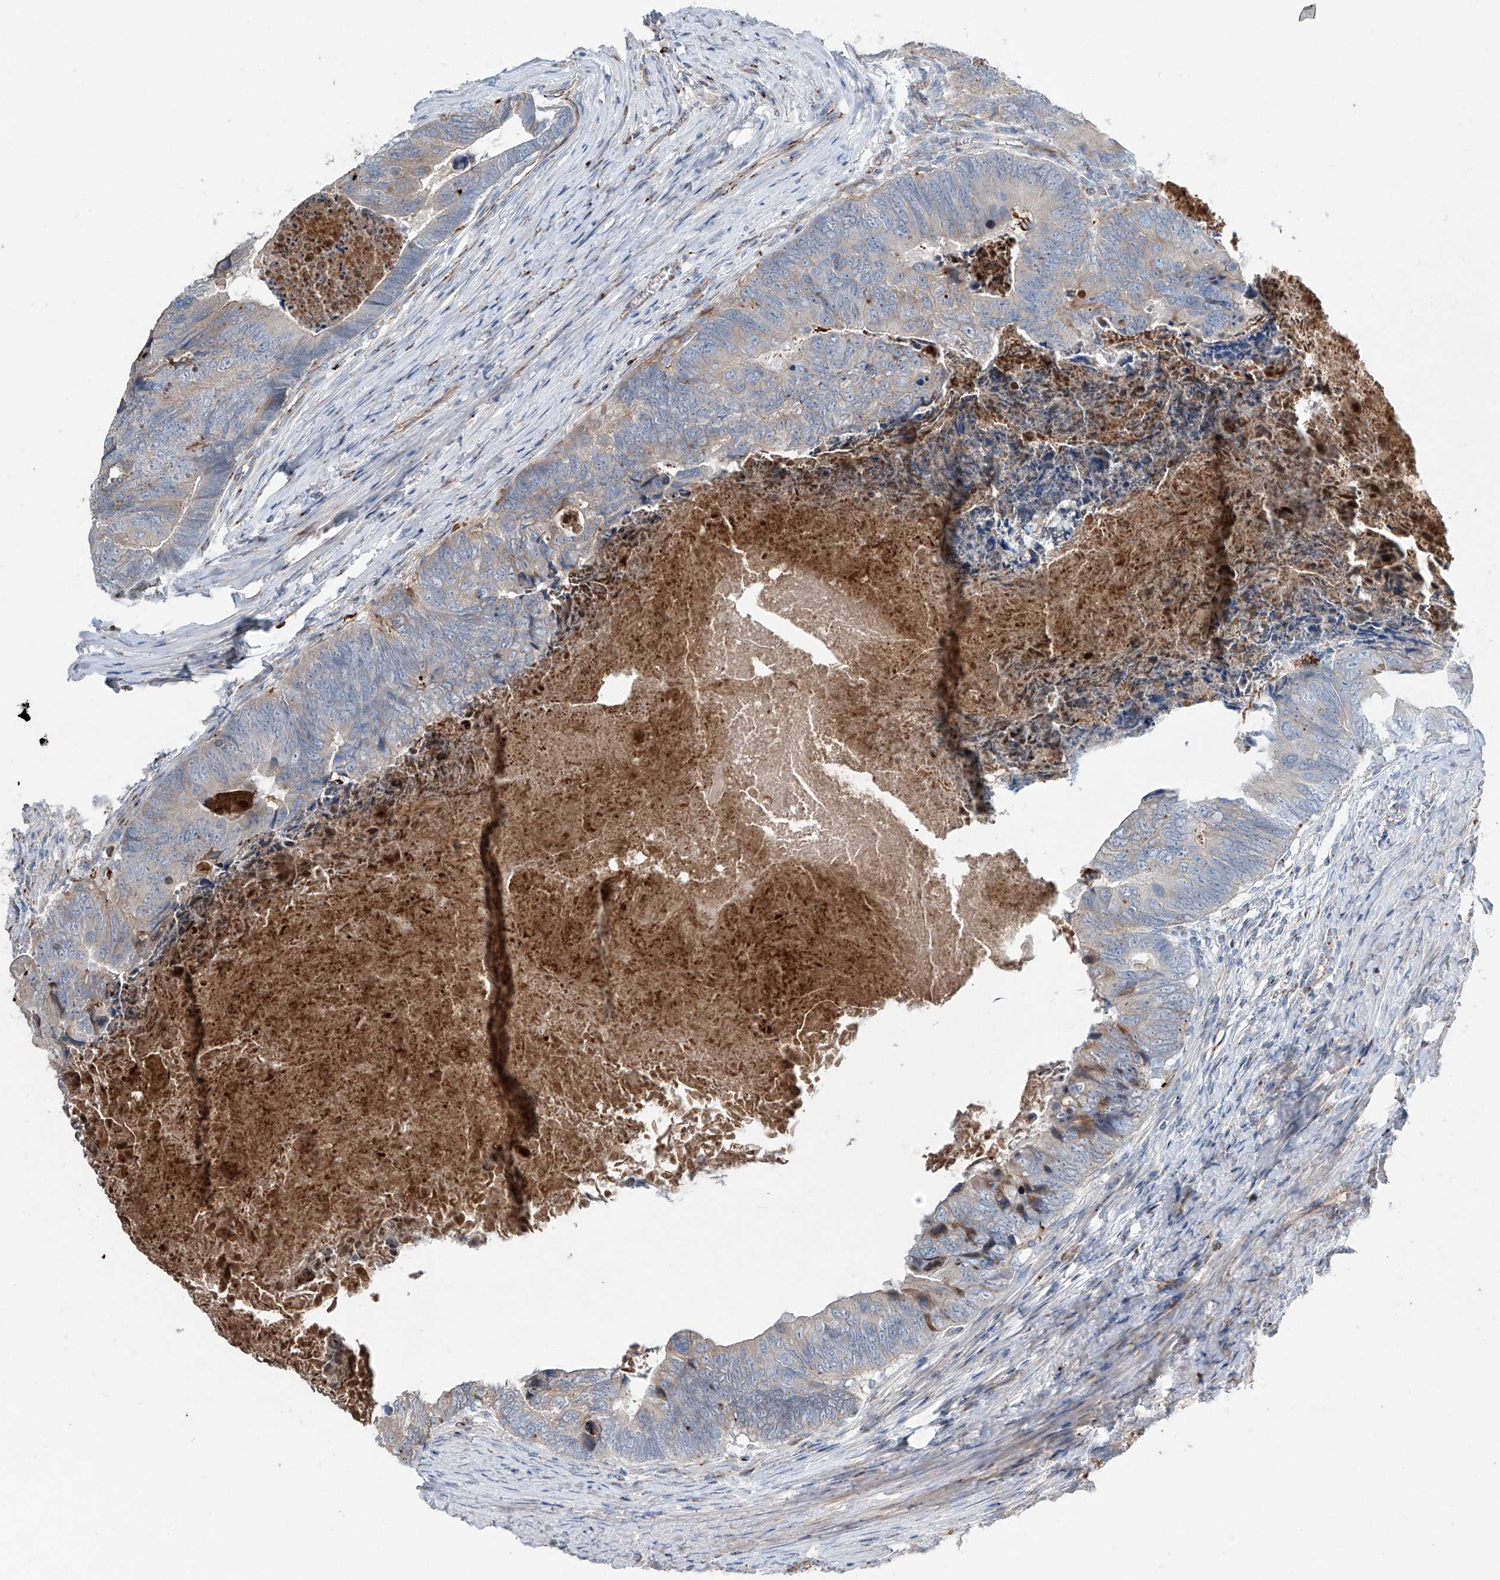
{"staining": {"intensity": "weak", "quantity": "<25%", "location": "cytoplasmic/membranous"}, "tissue": "colorectal cancer", "cell_type": "Tumor cells", "image_type": "cancer", "snomed": [{"axis": "morphology", "description": "Adenocarcinoma, NOS"}, {"axis": "topography", "description": "Colon"}], "caption": "This is an immunohistochemistry histopathology image of colorectal cancer (adenocarcinoma). There is no positivity in tumor cells.", "gene": "CDH5", "patient": {"sex": "female", "age": 67}}